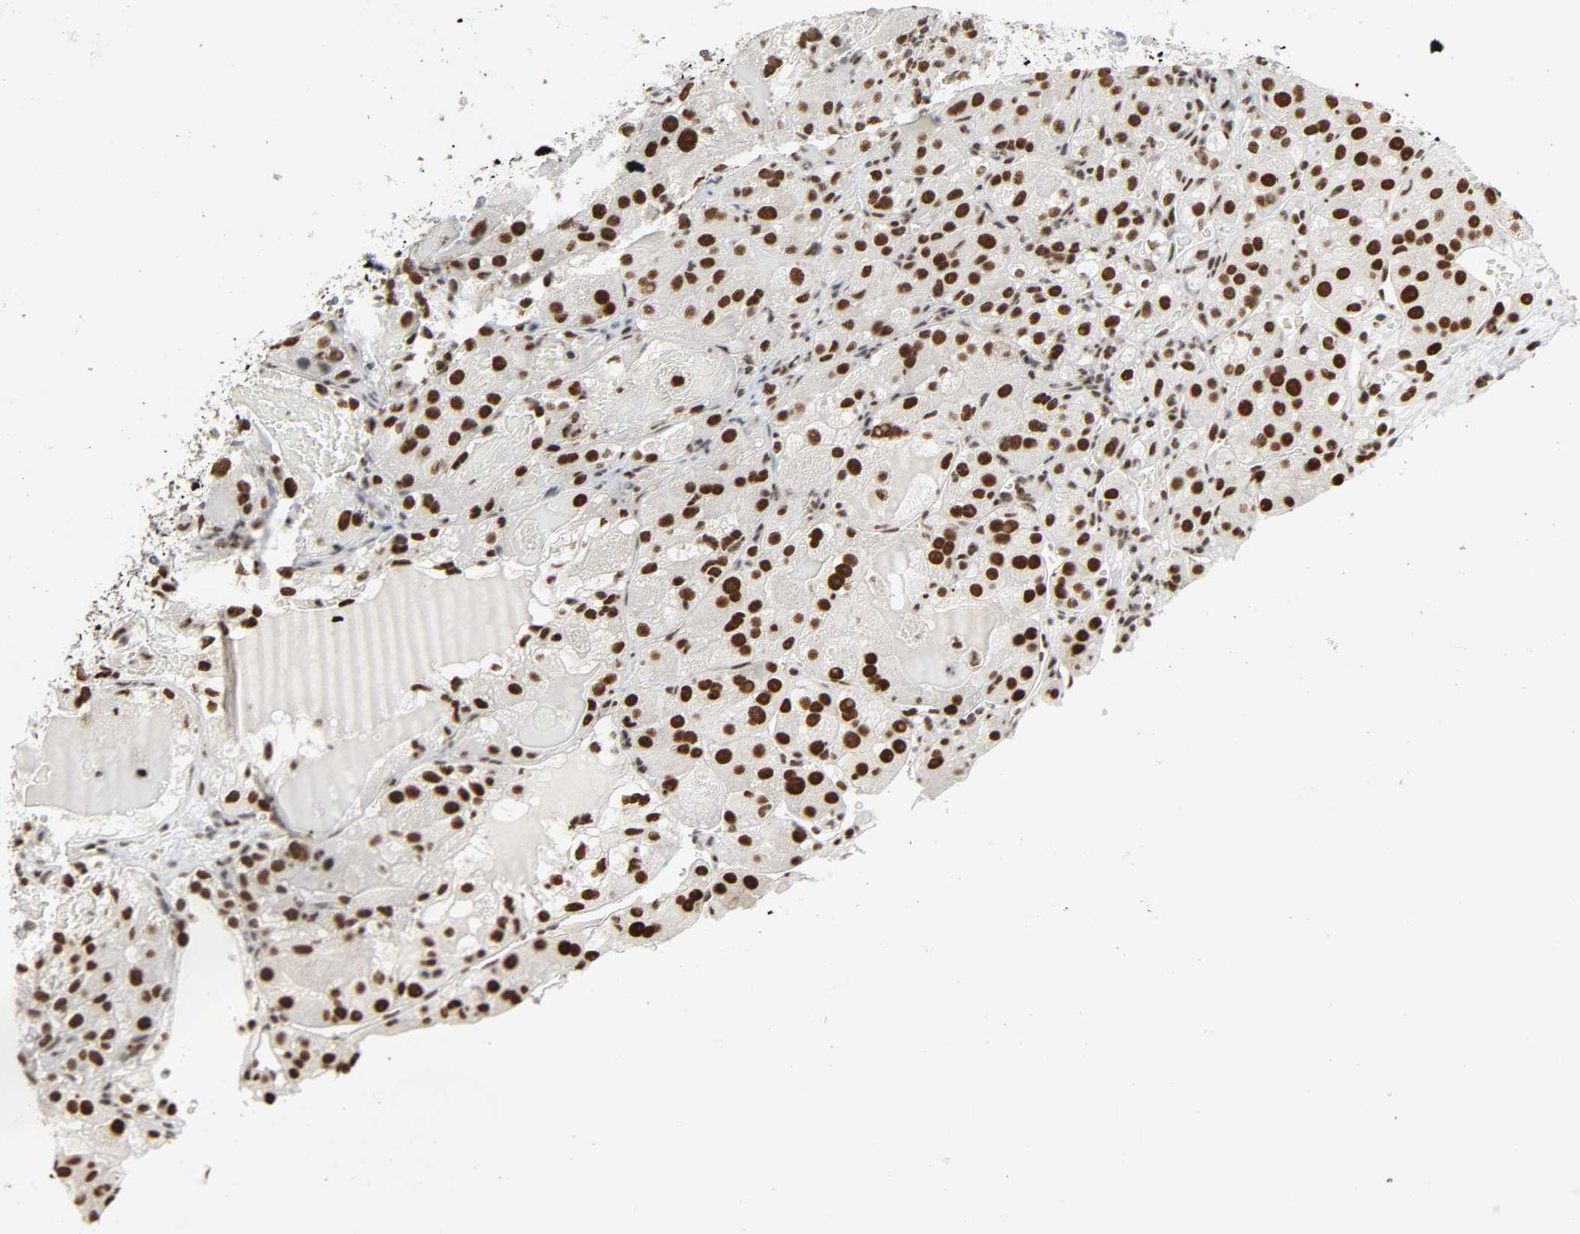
{"staining": {"intensity": "strong", "quantity": ">75%", "location": "nuclear"}, "tissue": "renal cancer", "cell_type": "Tumor cells", "image_type": "cancer", "snomed": [{"axis": "morphology", "description": "Normal tissue, NOS"}, {"axis": "morphology", "description": "Adenocarcinoma, NOS"}, {"axis": "topography", "description": "Kidney"}], "caption": "Immunohistochemistry (IHC) of renal cancer (adenocarcinoma) shows high levels of strong nuclear positivity in about >75% of tumor cells.", "gene": "CDK7", "patient": {"sex": "male", "age": 61}}